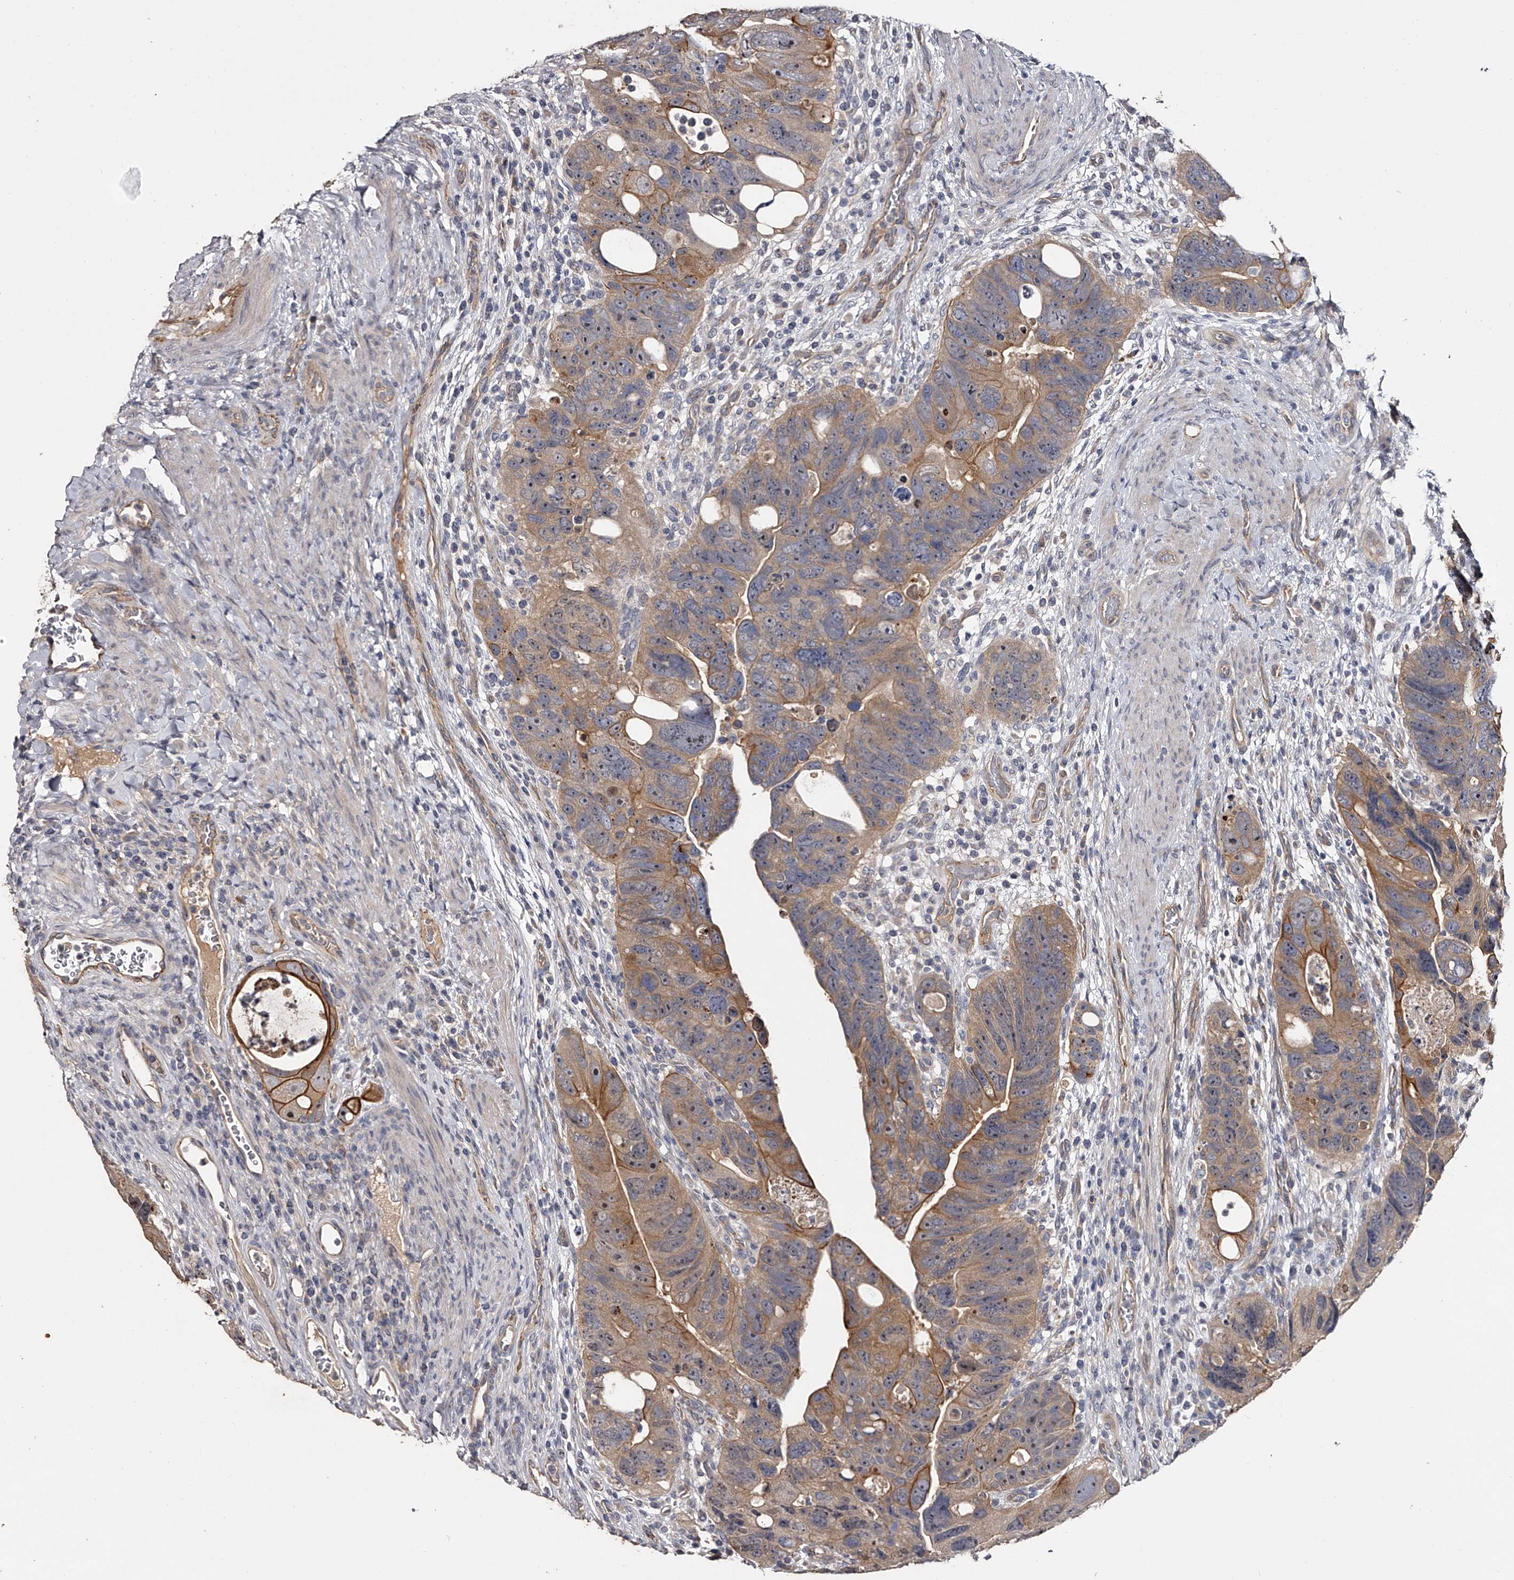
{"staining": {"intensity": "moderate", "quantity": ">75%", "location": "cytoplasmic/membranous"}, "tissue": "colorectal cancer", "cell_type": "Tumor cells", "image_type": "cancer", "snomed": [{"axis": "morphology", "description": "Adenocarcinoma, NOS"}, {"axis": "topography", "description": "Rectum"}], "caption": "Colorectal adenocarcinoma stained with a brown dye reveals moderate cytoplasmic/membranous positive positivity in approximately >75% of tumor cells.", "gene": "MDN1", "patient": {"sex": "male", "age": 59}}